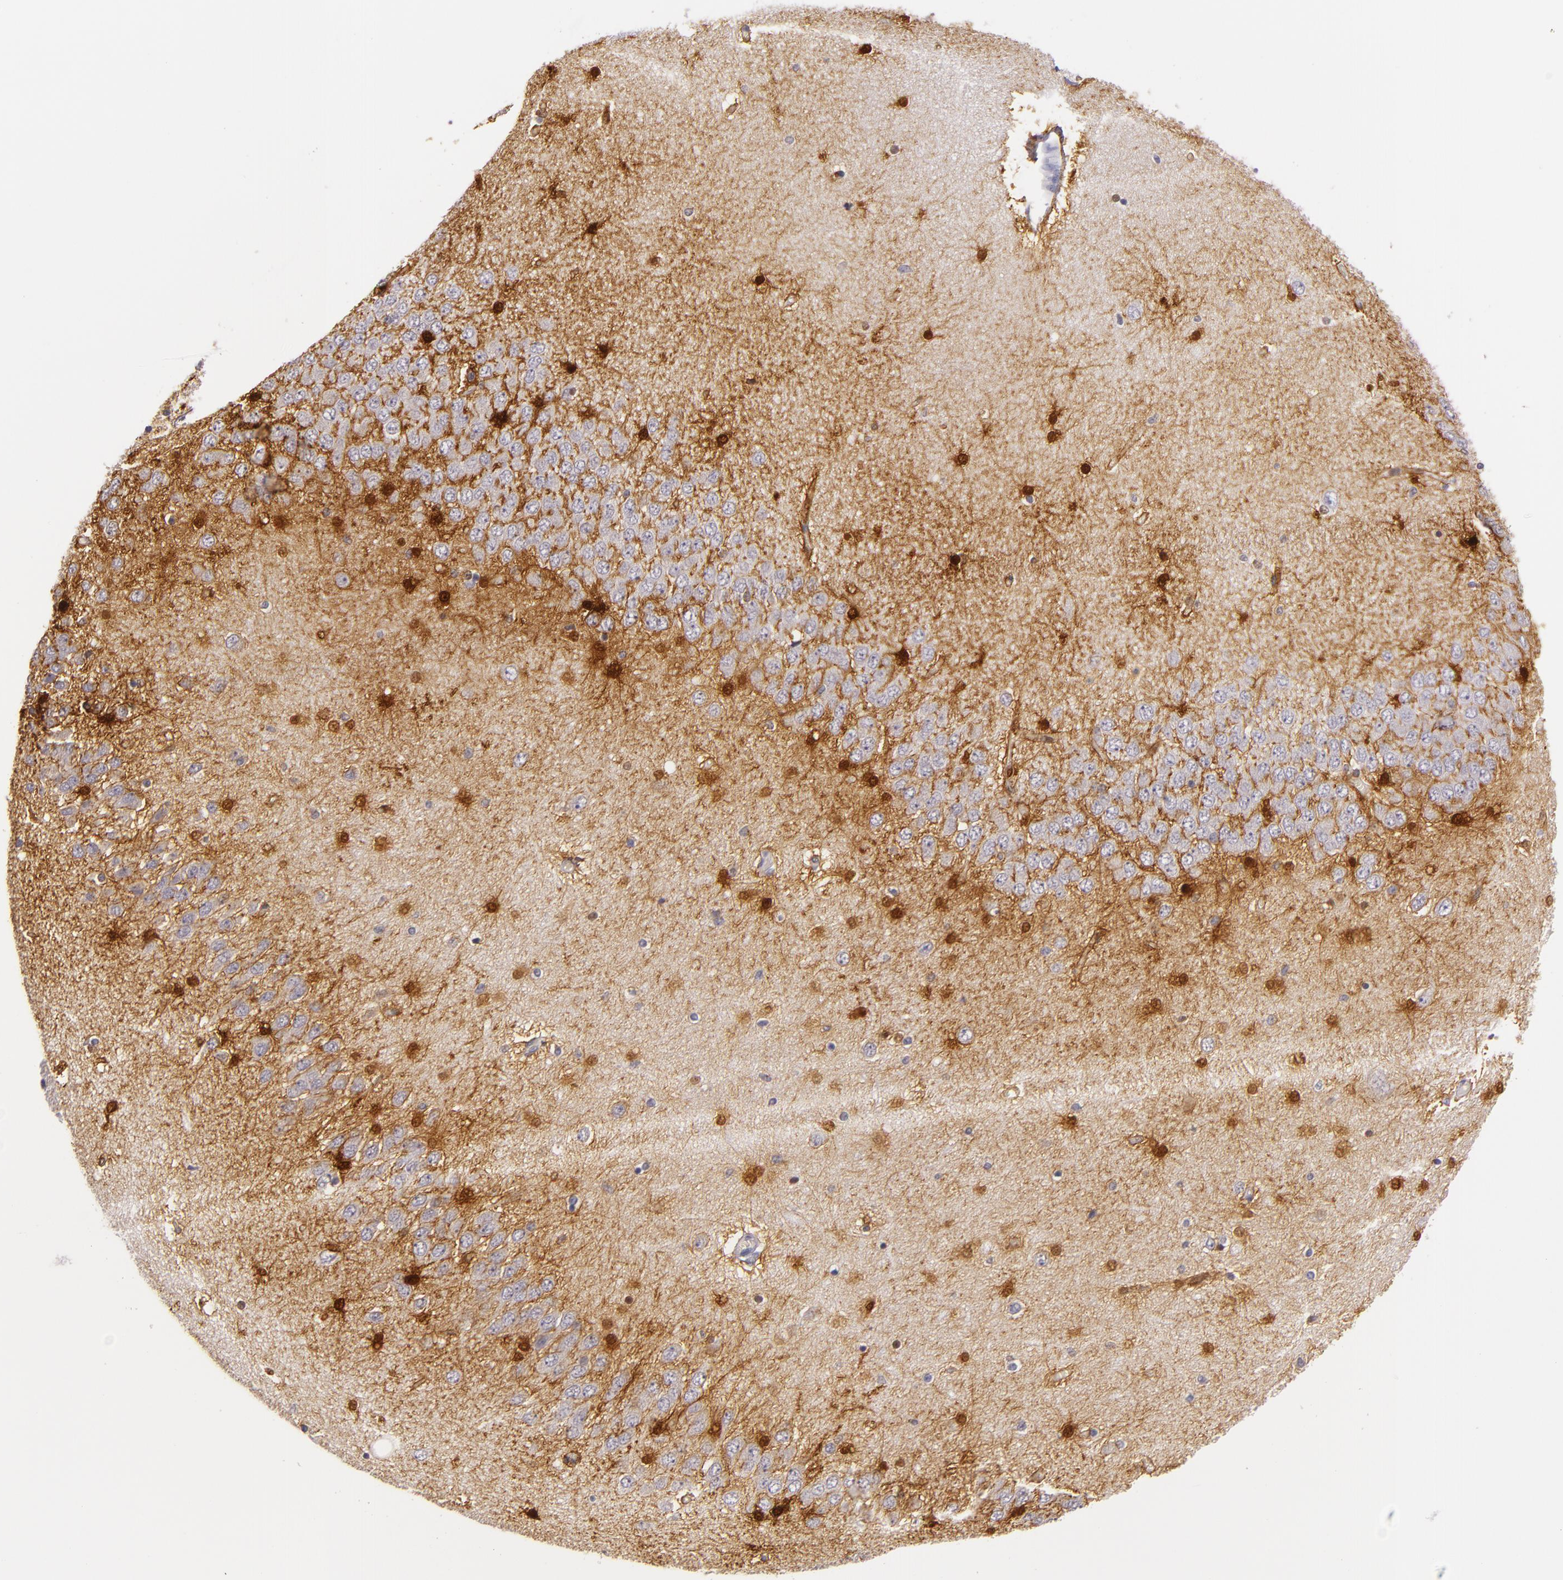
{"staining": {"intensity": "strong", "quantity": "<25%", "location": "cytoplasmic/membranous,nuclear"}, "tissue": "hippocampus", "cell_type": "Glial cells", "image_type": "normal", "snomed": [{"axis": "morphology", "description": "Normal tissue, NOS"}, {"axis": "topography", "description": "Hippocampus"}], "caption": "Strong cytoplasmic/membranous,nuclear positivity for a protein is present in approximately <25% of glial cells of benign hippocampus using immunohistochemistry (IHC).", "gene": "MT1A", "patient": {"sex": "female", "age": 54}}